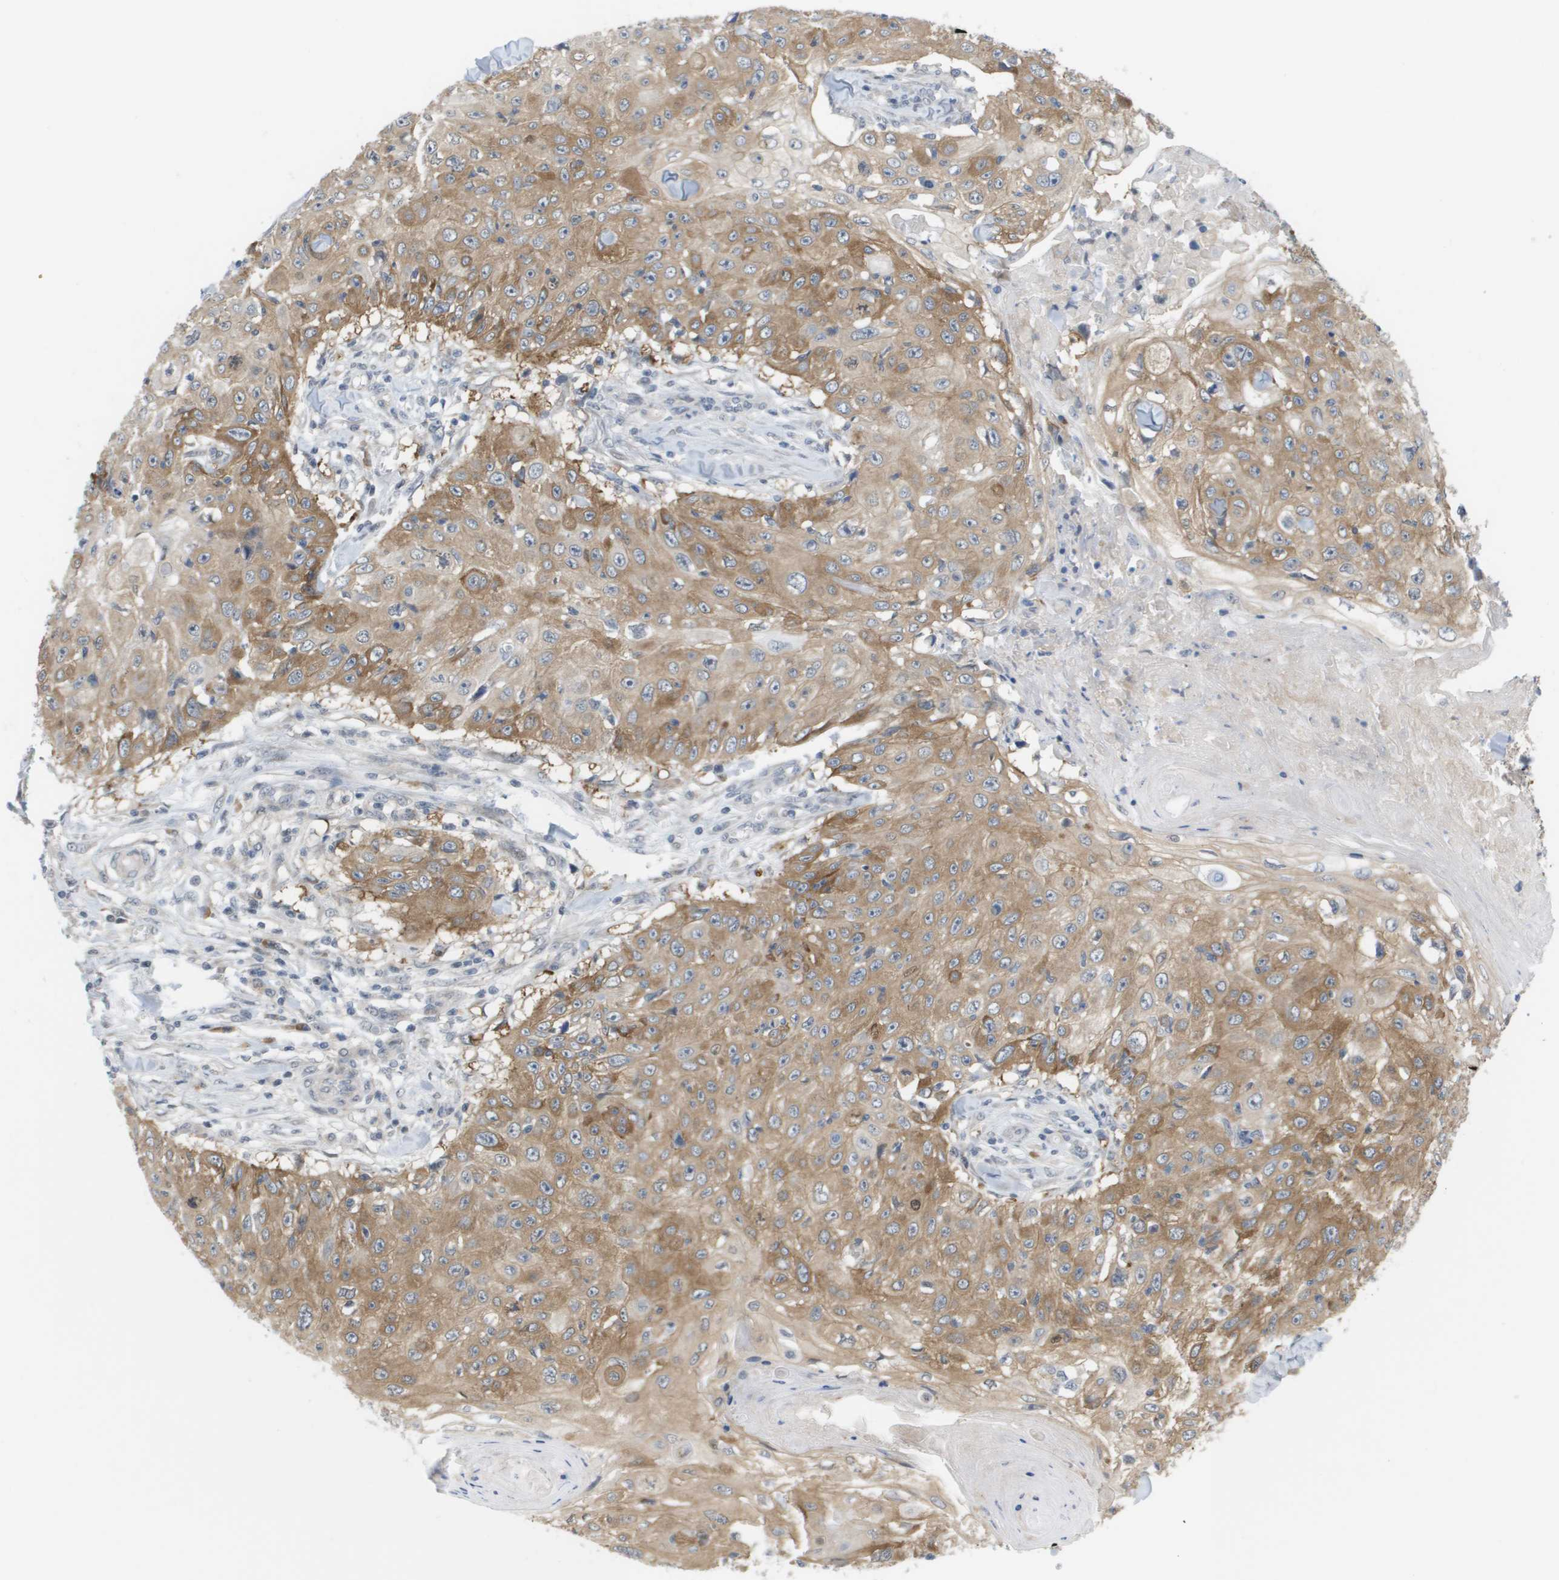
{"staining": {"intensity": "moderate", "quantity": ">75%", "location": "cytoplasmic/membranous"}, "tissue": "skin cancer", "cell_type": "Tumor cells", "image_type": "cancer", "snomed": [{"axis": "morphology", "description": "Squamous cell carcinoma, NOS"}, {"axis": "topography", "description": "Skin"}], "caption": "A high-resolution image shows immunohistochemistry staining of skin cancer (squamous cell carcinoma), which demonstrates moderate cytoplasmic/membranous staining in about >75% of tumor cells.", "gene": "MARCHF8", "patient": {"sex": "male", "age": 86}}